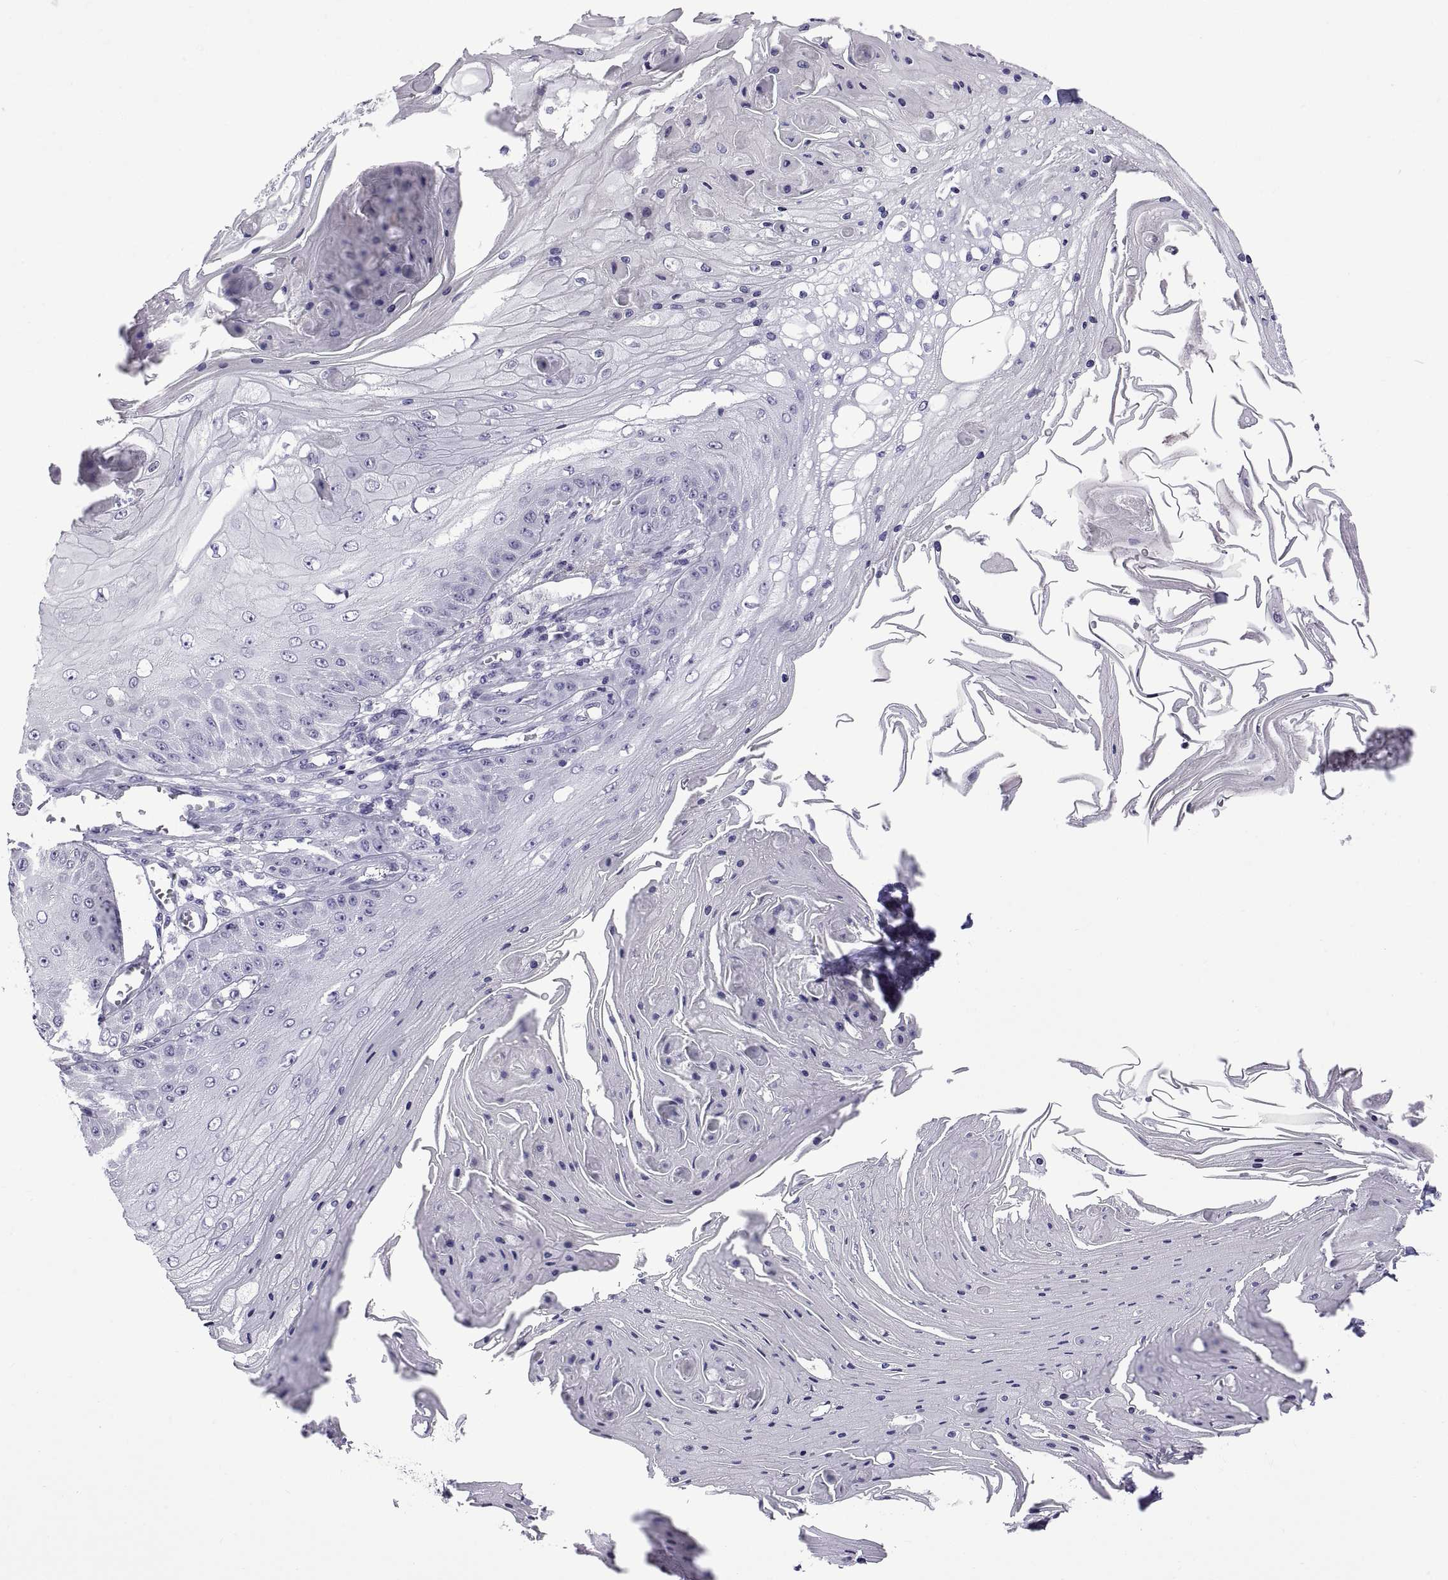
{"staining": {"intensity": "negative", "quantity": "none", "location": "none"}, "tissue": "skin cancer", "cell_type": "Tumor cells", "image_type": "cancer", "snomed": [{"axis": "morphology", "description": "Squamous cell carcinoma, NOS"}, {"axis": "topography", "description": "Skin"}], "caption": "DAB (3,3'-diaminobenzidine) immunohistochemical staining of skin squamous cell carcinoma reveals no significant expression in tumor cells.", "gene": "SPDYE1", "patient": {"sex": "male", "age": 70}}